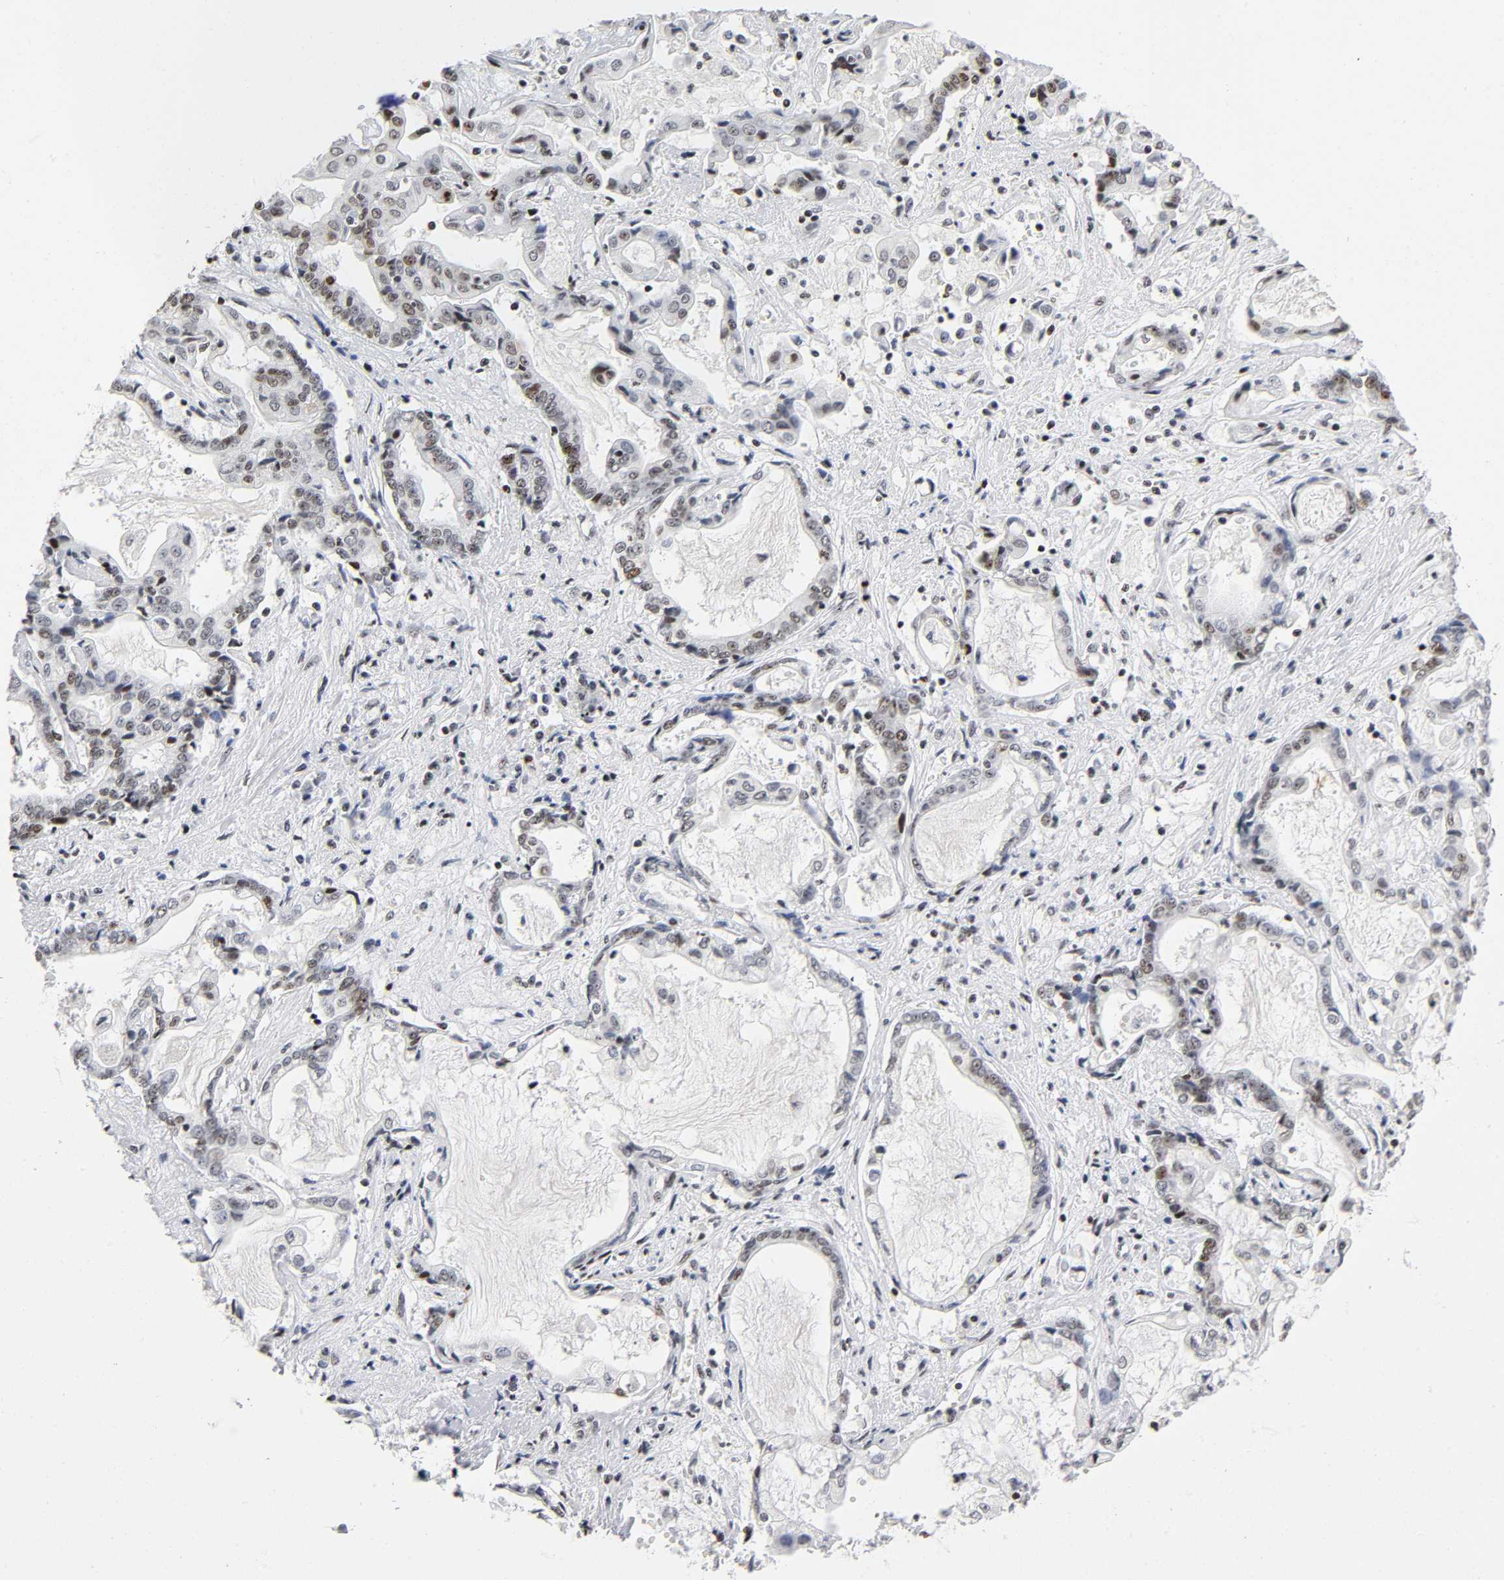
{"staining": {"intensity": "weak", "quantity": "25%-75%", "location": "nuclear"}, "tissue": "liver cancer", "cell_type": "Tumor cells", "image_type": "cancer", "snomed": [{"axis": "morphology", "description": "Cholangiocarcinoma"}, {"axis": "topography", "description": "Liver"}], "caption": "Tumor cells reveal low levels of weak nuclear expression in approximately 25%-75% of cells in human liver cholangiocarcinoma.", "gene": "UBTF", "patient": {"sex": "male", "age": 57}}